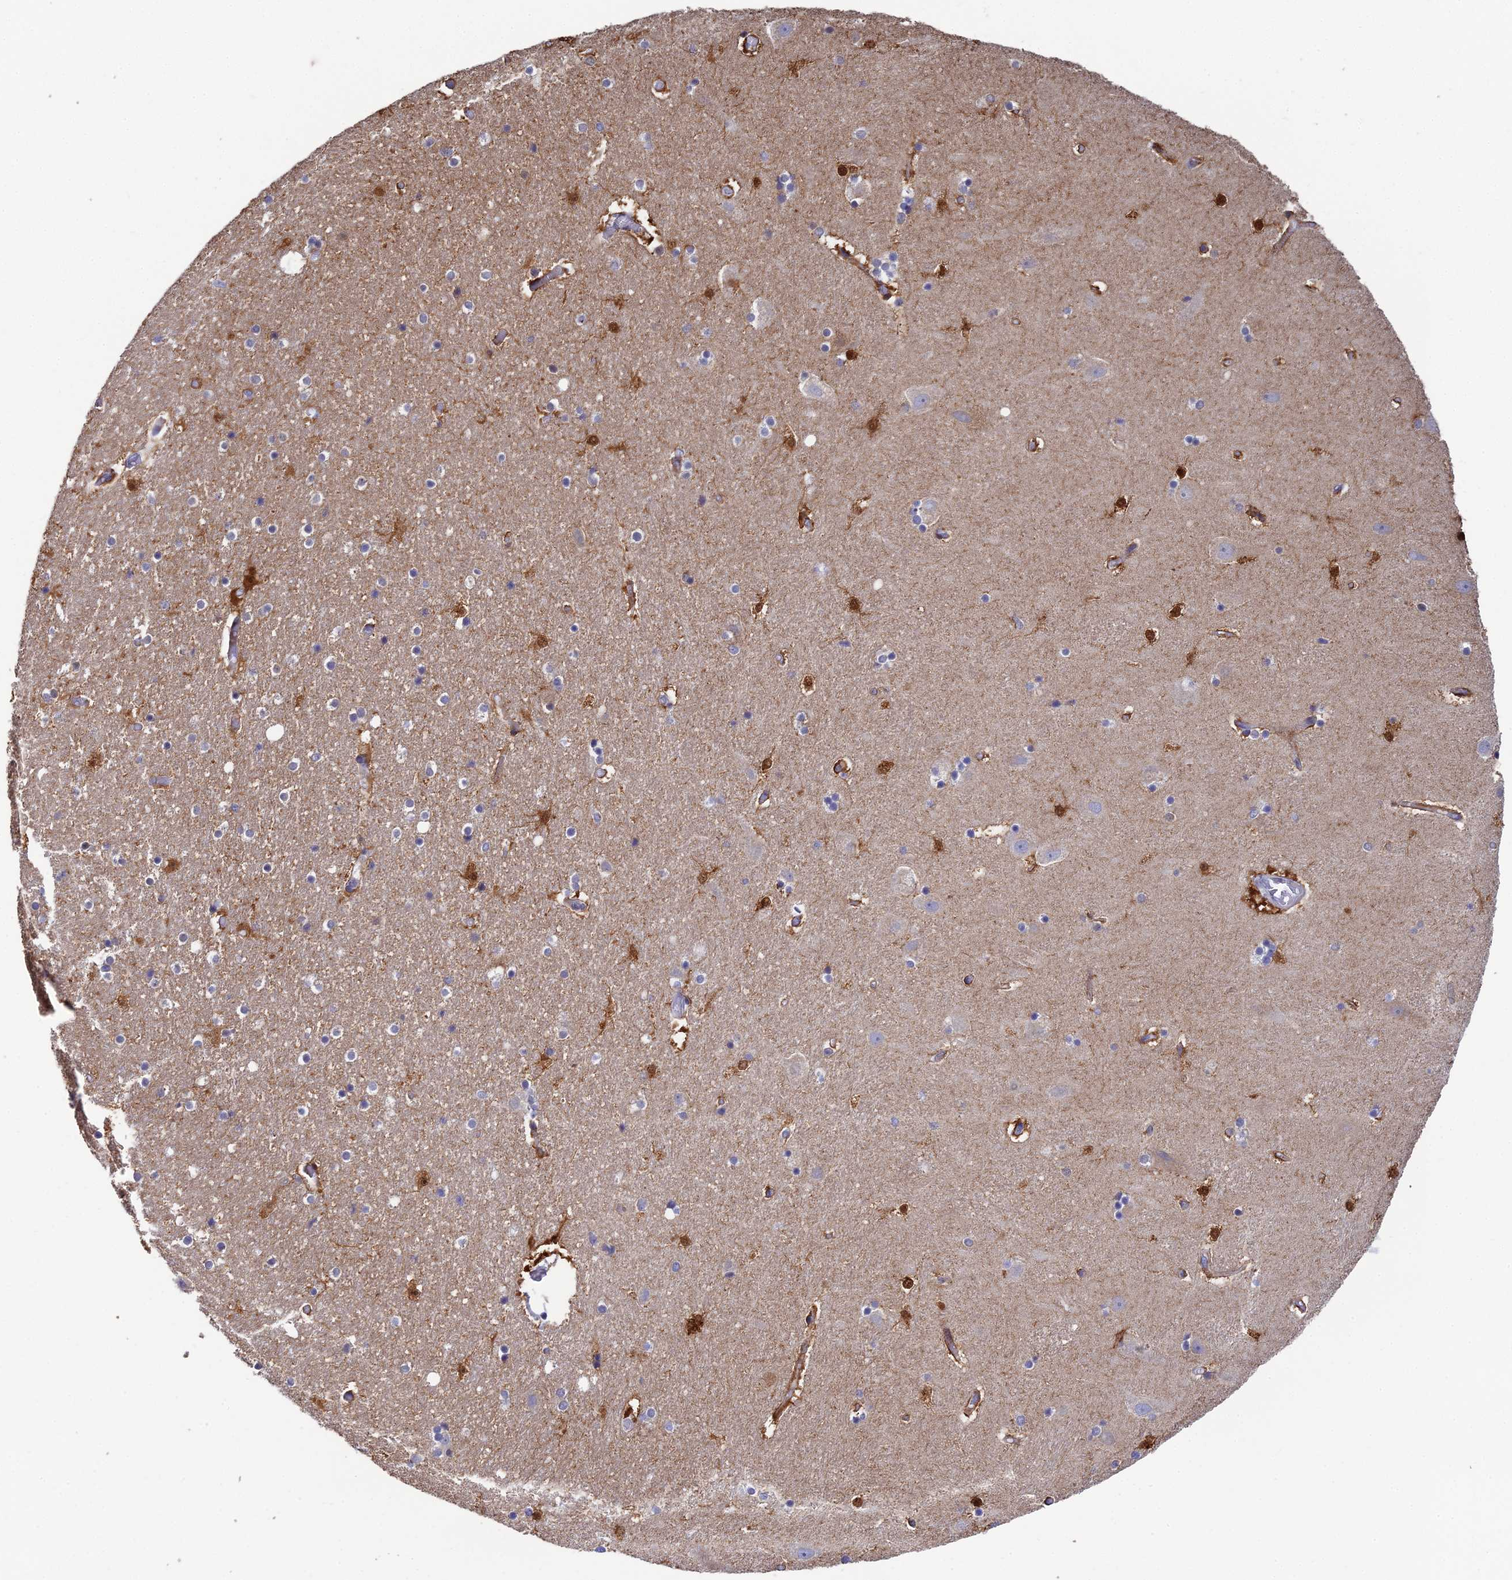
{"staining": {"intensity": "strong", "quantity": "25%-75%", "location": "cytoplasmic/membranous,nuclear"}, "tissue": "hippocampus", "cell_type": "Glial cells", "image_type": "normal", "snomed": [{"axis": "morphology", "description": "Normal tissue, NOS"}, {"axis": "topography", "description": "Hippocampus"}], "caption": "A histopathology image of human hippocampus stained for a protein displays strong cytoplasmic/membranous,nuclear brown staining in glial cells. (brown staining indicates protein expression, while blue staining denotes nuclei).", "gene": "ELOA2", "patient": {"sex": "female", "age": 52}}